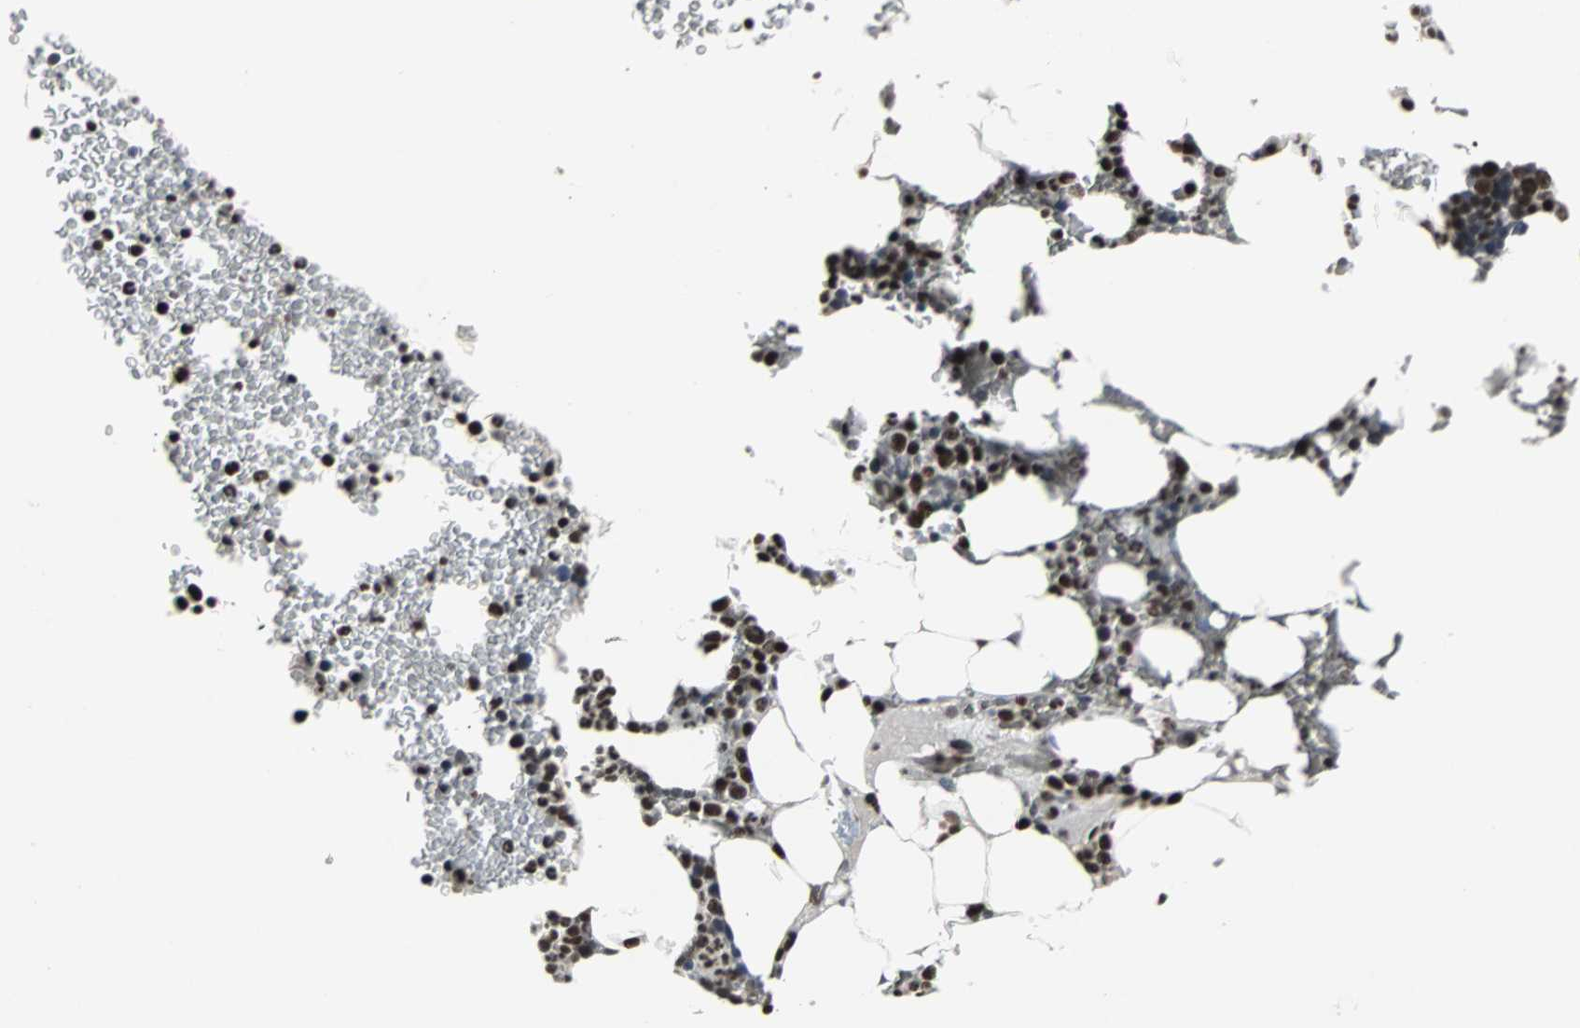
{"staining": {"intensity": "strong", "quantity": ">75%", "location": "nuclear"}, "tissue": "bone marrow", "cell_type": "Hematopoietic cells", "image_type": "normal", "snomed": [{"axis": "morphology", "description": "Normal tissue, NOS"}, {"axis": "topography", "description": "Bone marrow"}], "caption": "An immunohistochemistry micrograph of unremarkable tissue is shown. Protein staining in brown shows strong nuclear positivity in bone marrow within hematopoietic cells.", "gene": "PNKP", "patient": {"sex": "female", "age": 66}}